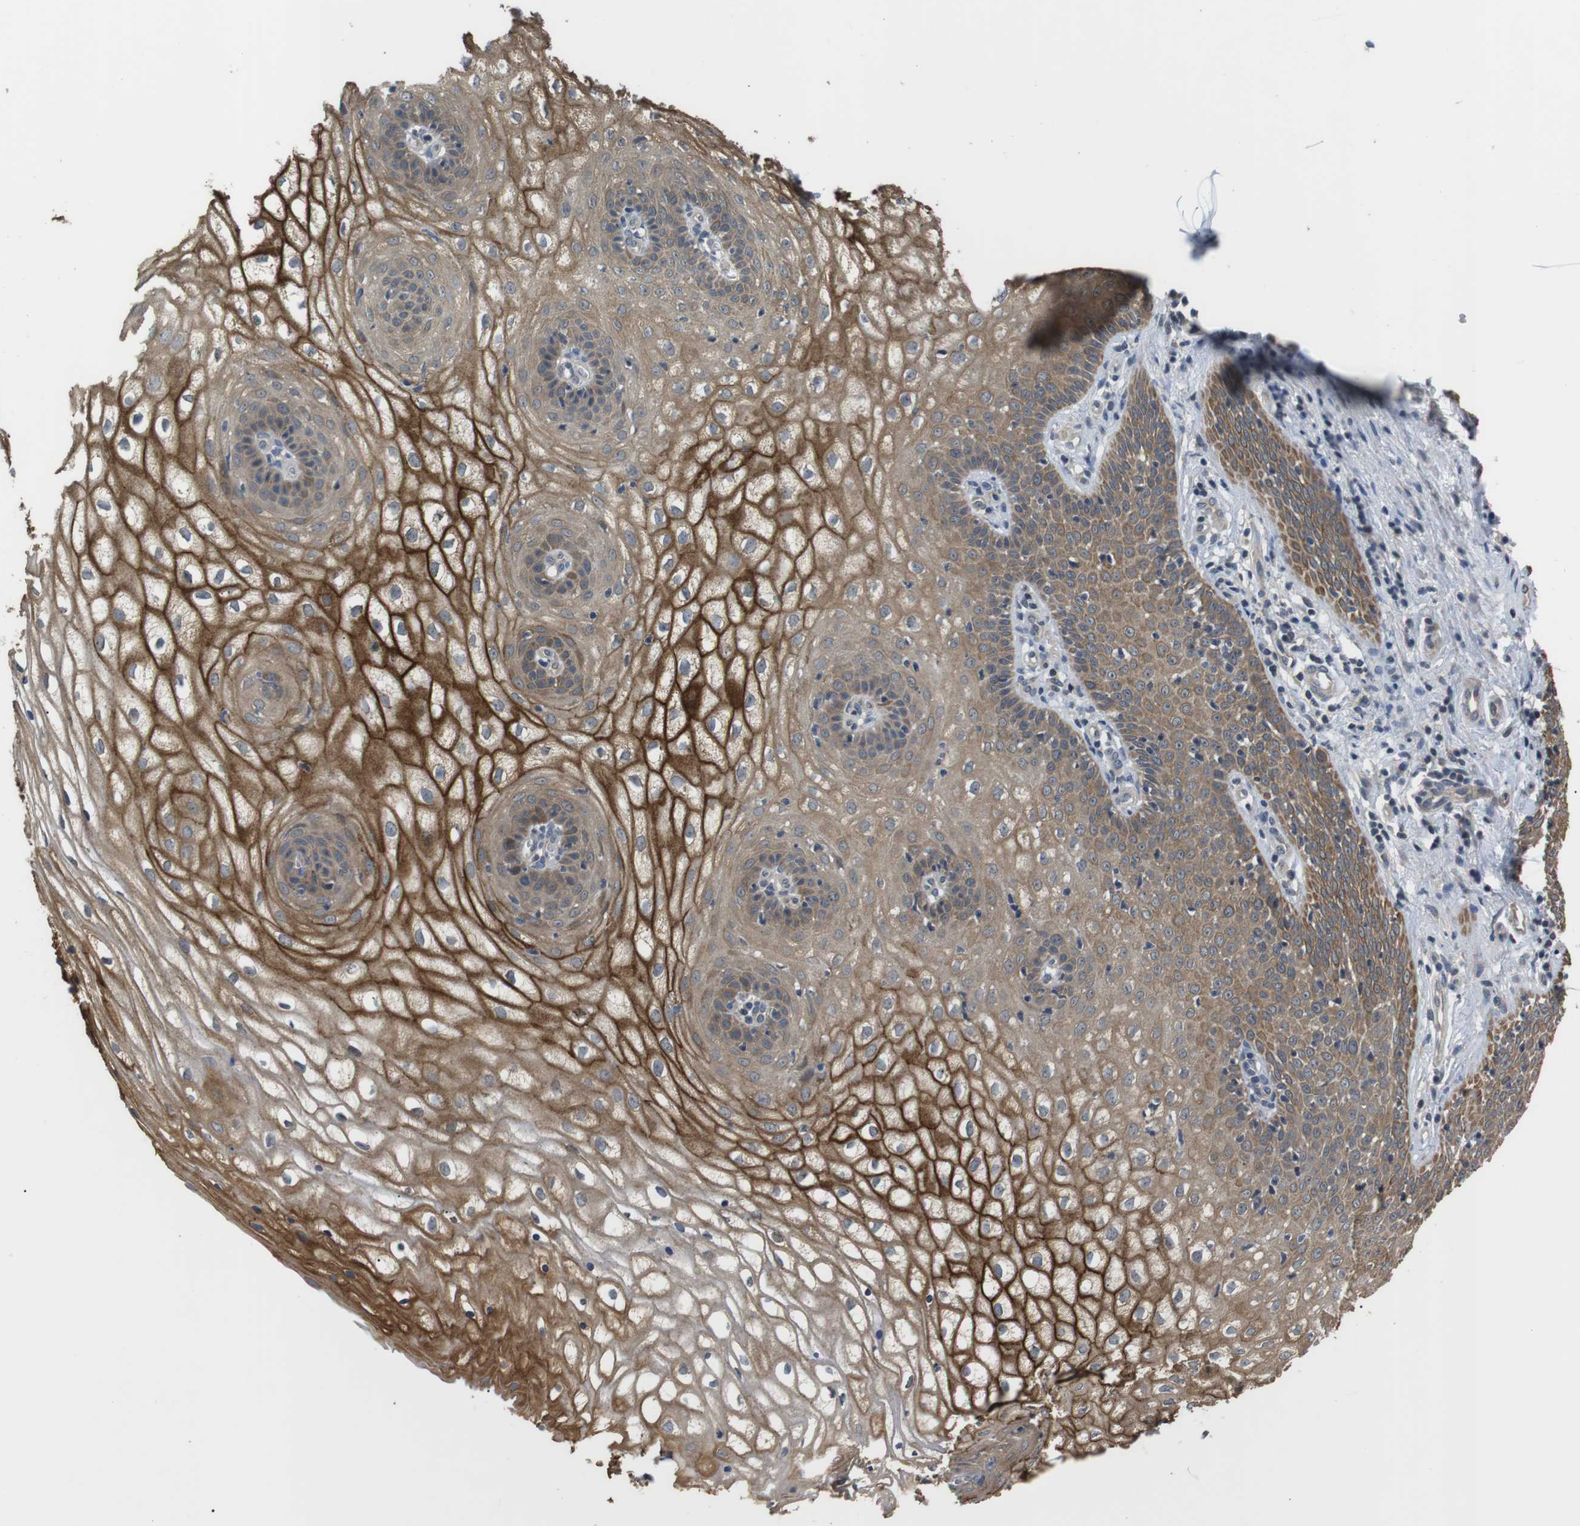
{"staining": {"intensity": "moderate", "quantity": "25%-75%", "location": "cytoplasmic/membranous"}, "tissue": "vagina", "cell_type": "Squamous epithelial cells", "image_type": "normal", "snomed": [{"axis": "morphology", "description": "Normal tissue, NOS"}, {"axis": "topography", "description": "Vagina"}], "caption": "High-magnification brightfield microscopy of benign vagina stained with DAB (brown) and counterstained with hematoxylin (blue). squamous epithelial cells exhibit moderate cytoplasmic/membranous expression is appreciated in about25%-75% of cells. The staining was performed using DAB (3,3'-diaminobenzidine), with brown indicating positive protein expression. Nuclei are stained blue with hematoxylin.", "gene": "ADGRL3", "patient": {"sex": "female", "age": 34}}